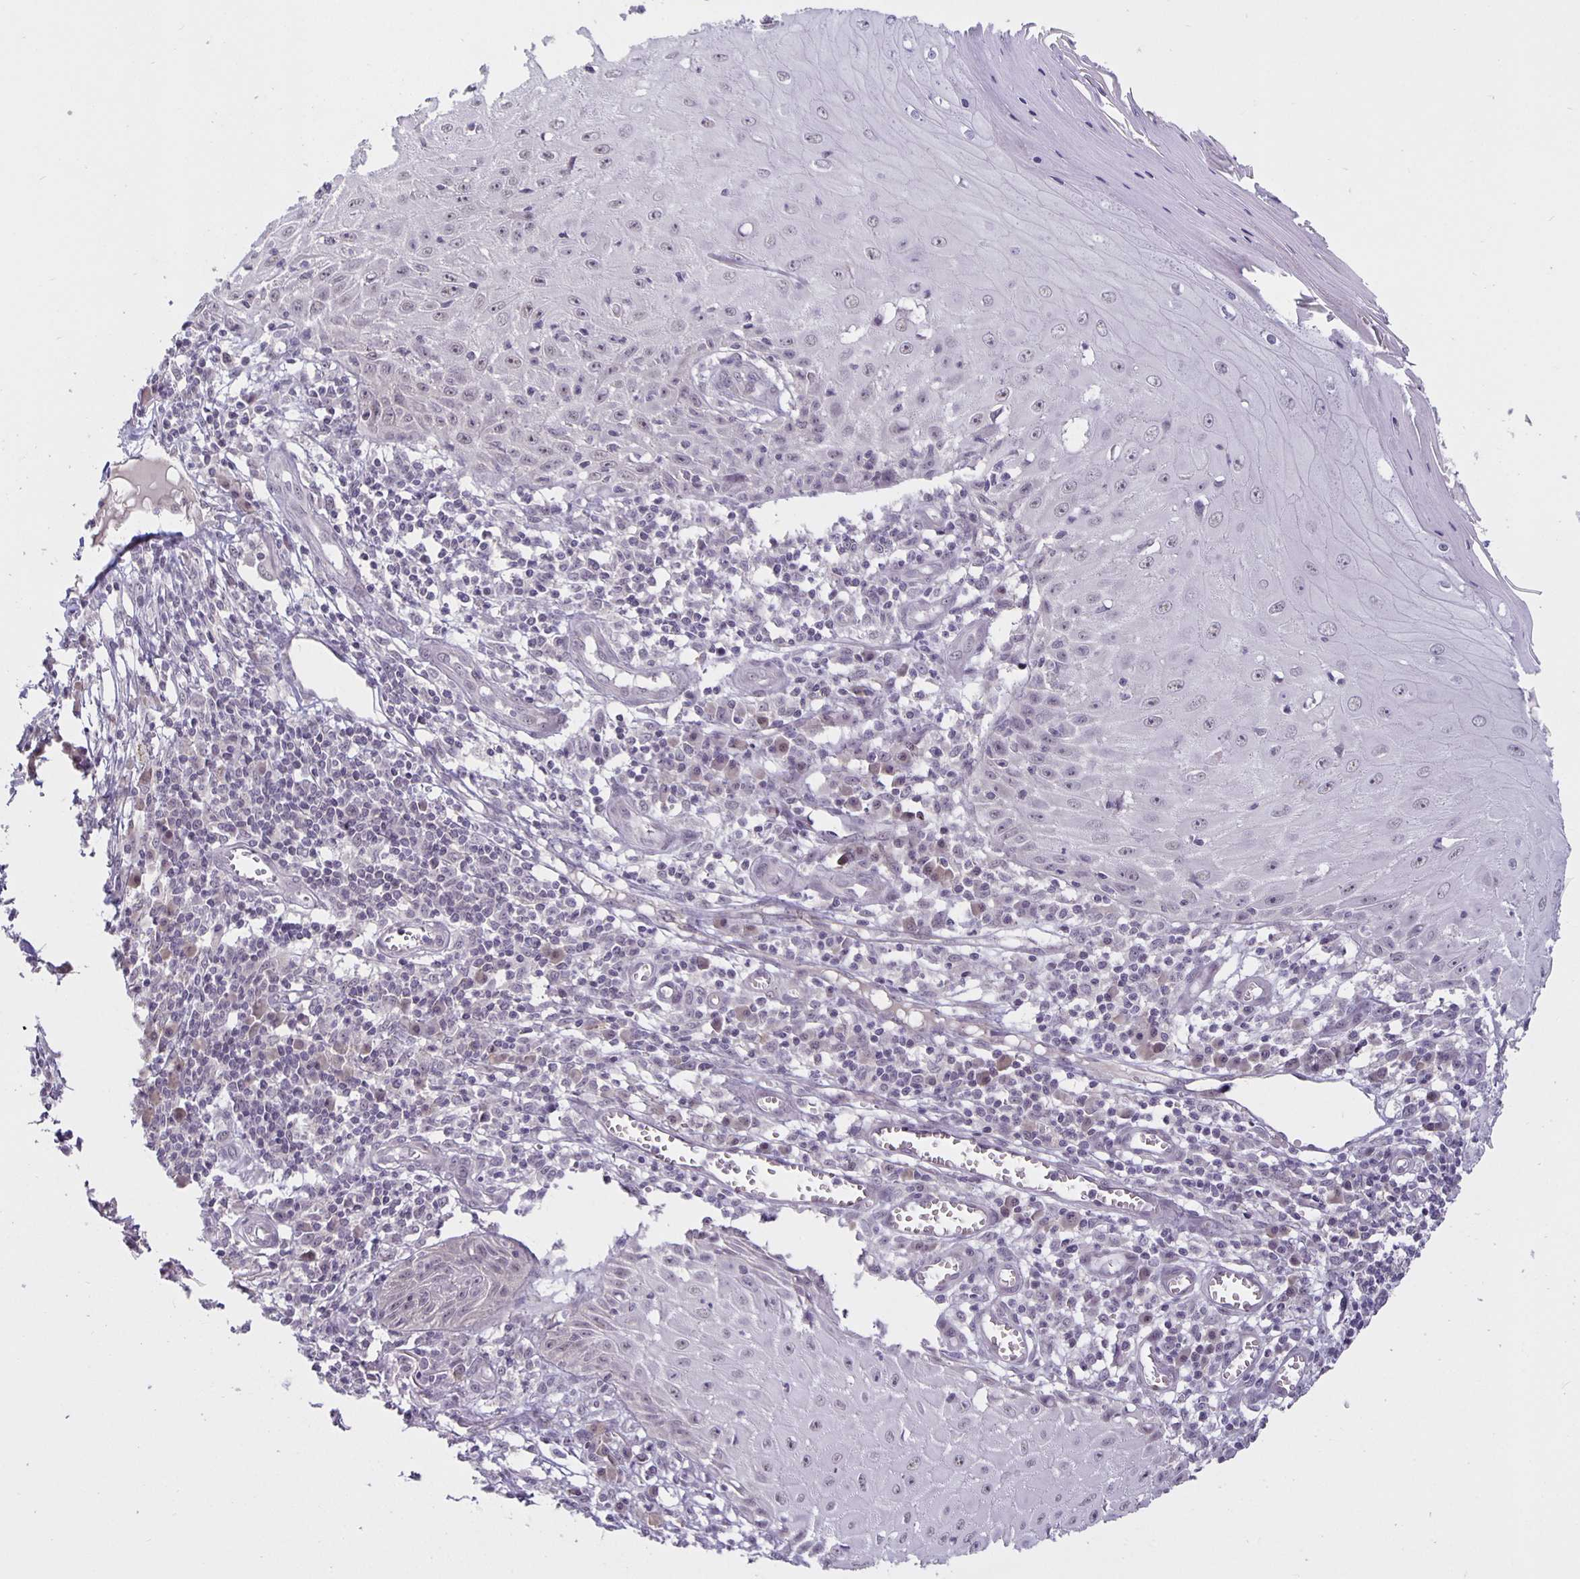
{"staining": {"intensity": "negative", "quantity": "none", "location": "none"}, "tissue": "skin cancer", "cell_type": "Tumor cells", "image_type": "cancer", "snomed": [{"axis": "morphology", "description": "Squamous cell carcinoma, NOS"}, {"axis": "topography", "description": "Skin"}], "caption": "Tumor cells are negative for brown protein staining in skin cancer.", "gene": "ARVCF", "patient": {"sex": "female", "age": 73}}